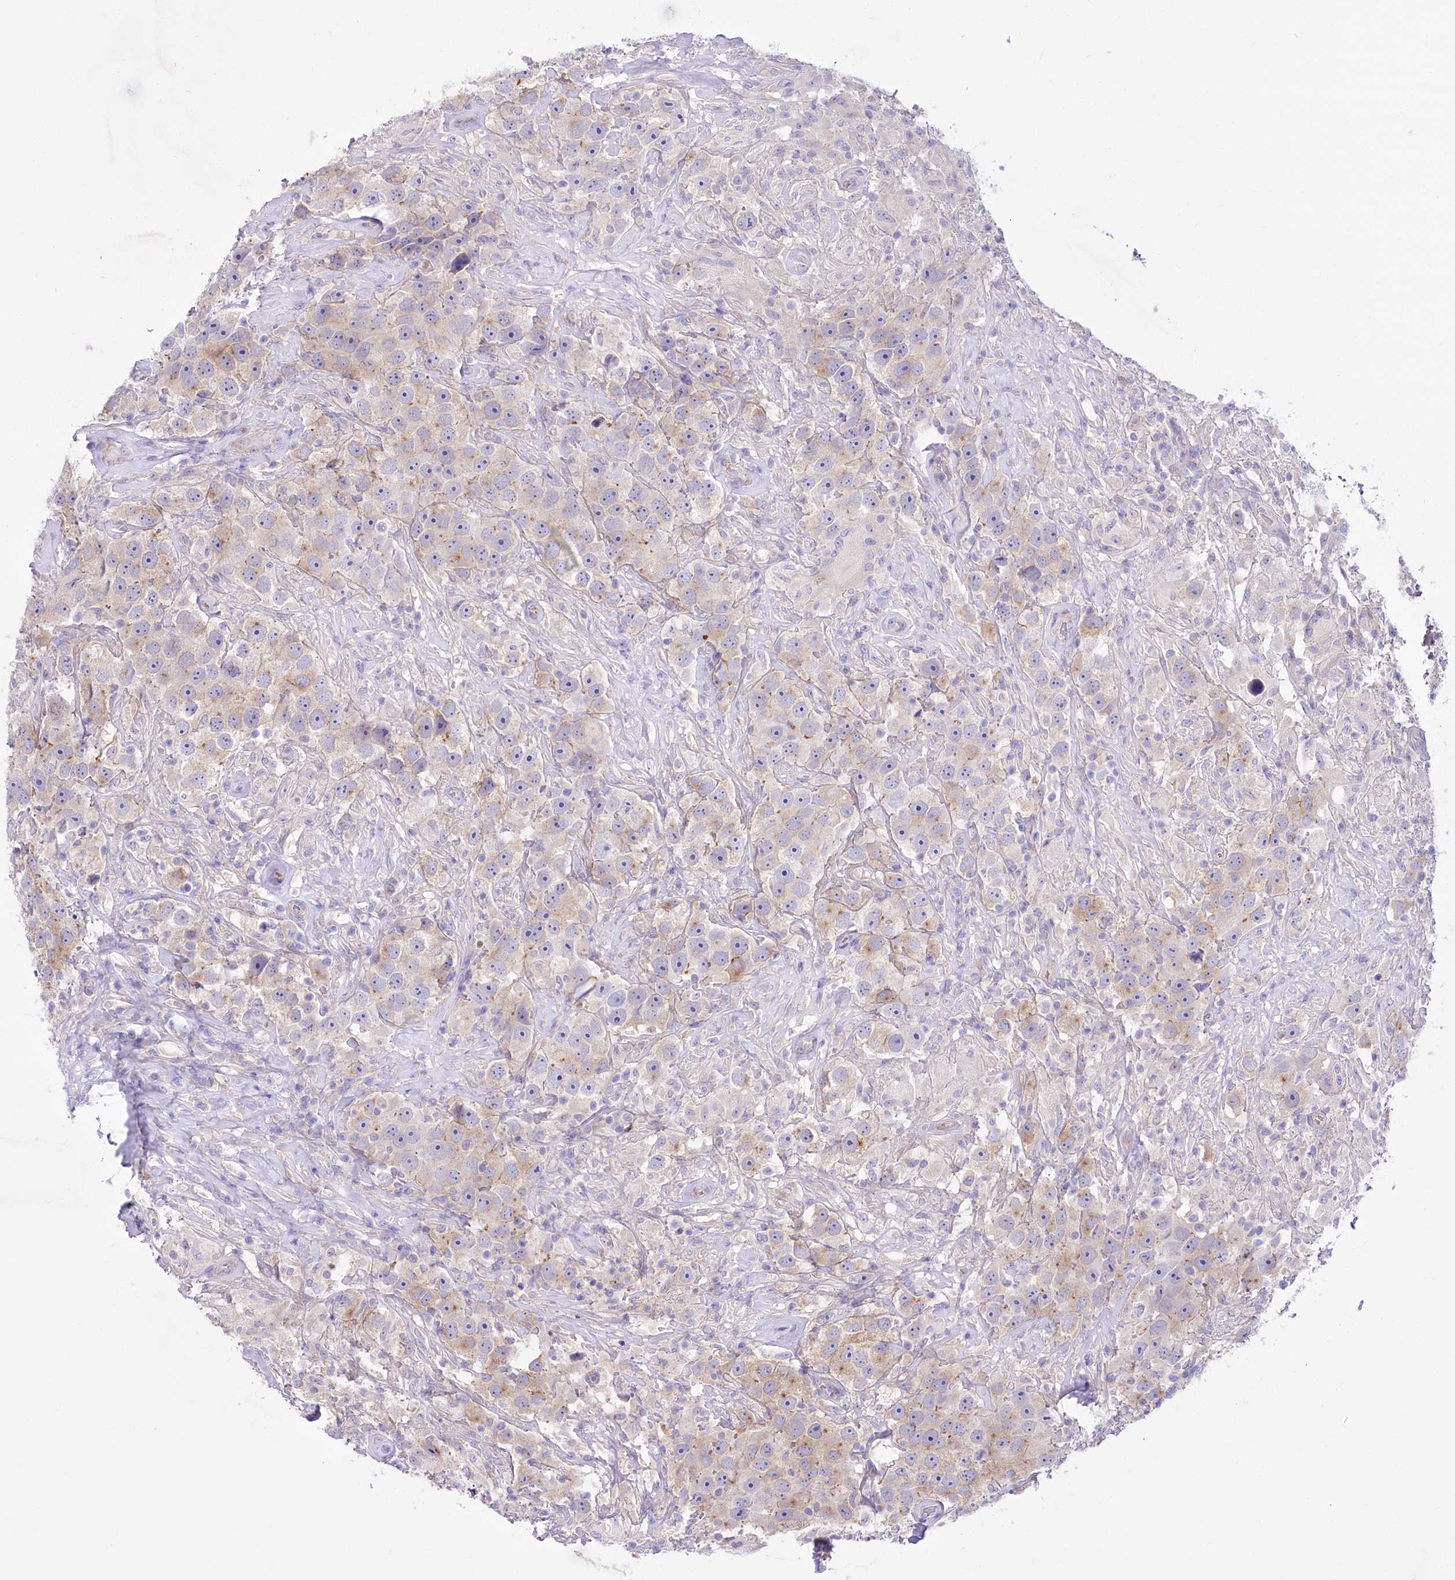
{"staining": {"intensity": "weak", "quantity": "<25%", "location": "cytoplasmic/membranous"}, "tissue": "testis cancer", "cell_type": "Tumor cells", "image_type": "cancer", "snomed": [{"axis": "morphology", "description": "Seminoma, NOS"}, {"axis": "topography", "description": "Testis"}], "caption": "The image reveals no significant expression in tumor cells of testis cancer (seminoma).", "gene": "LRRC34", "patient": {"sex": "male", "age": 49}}